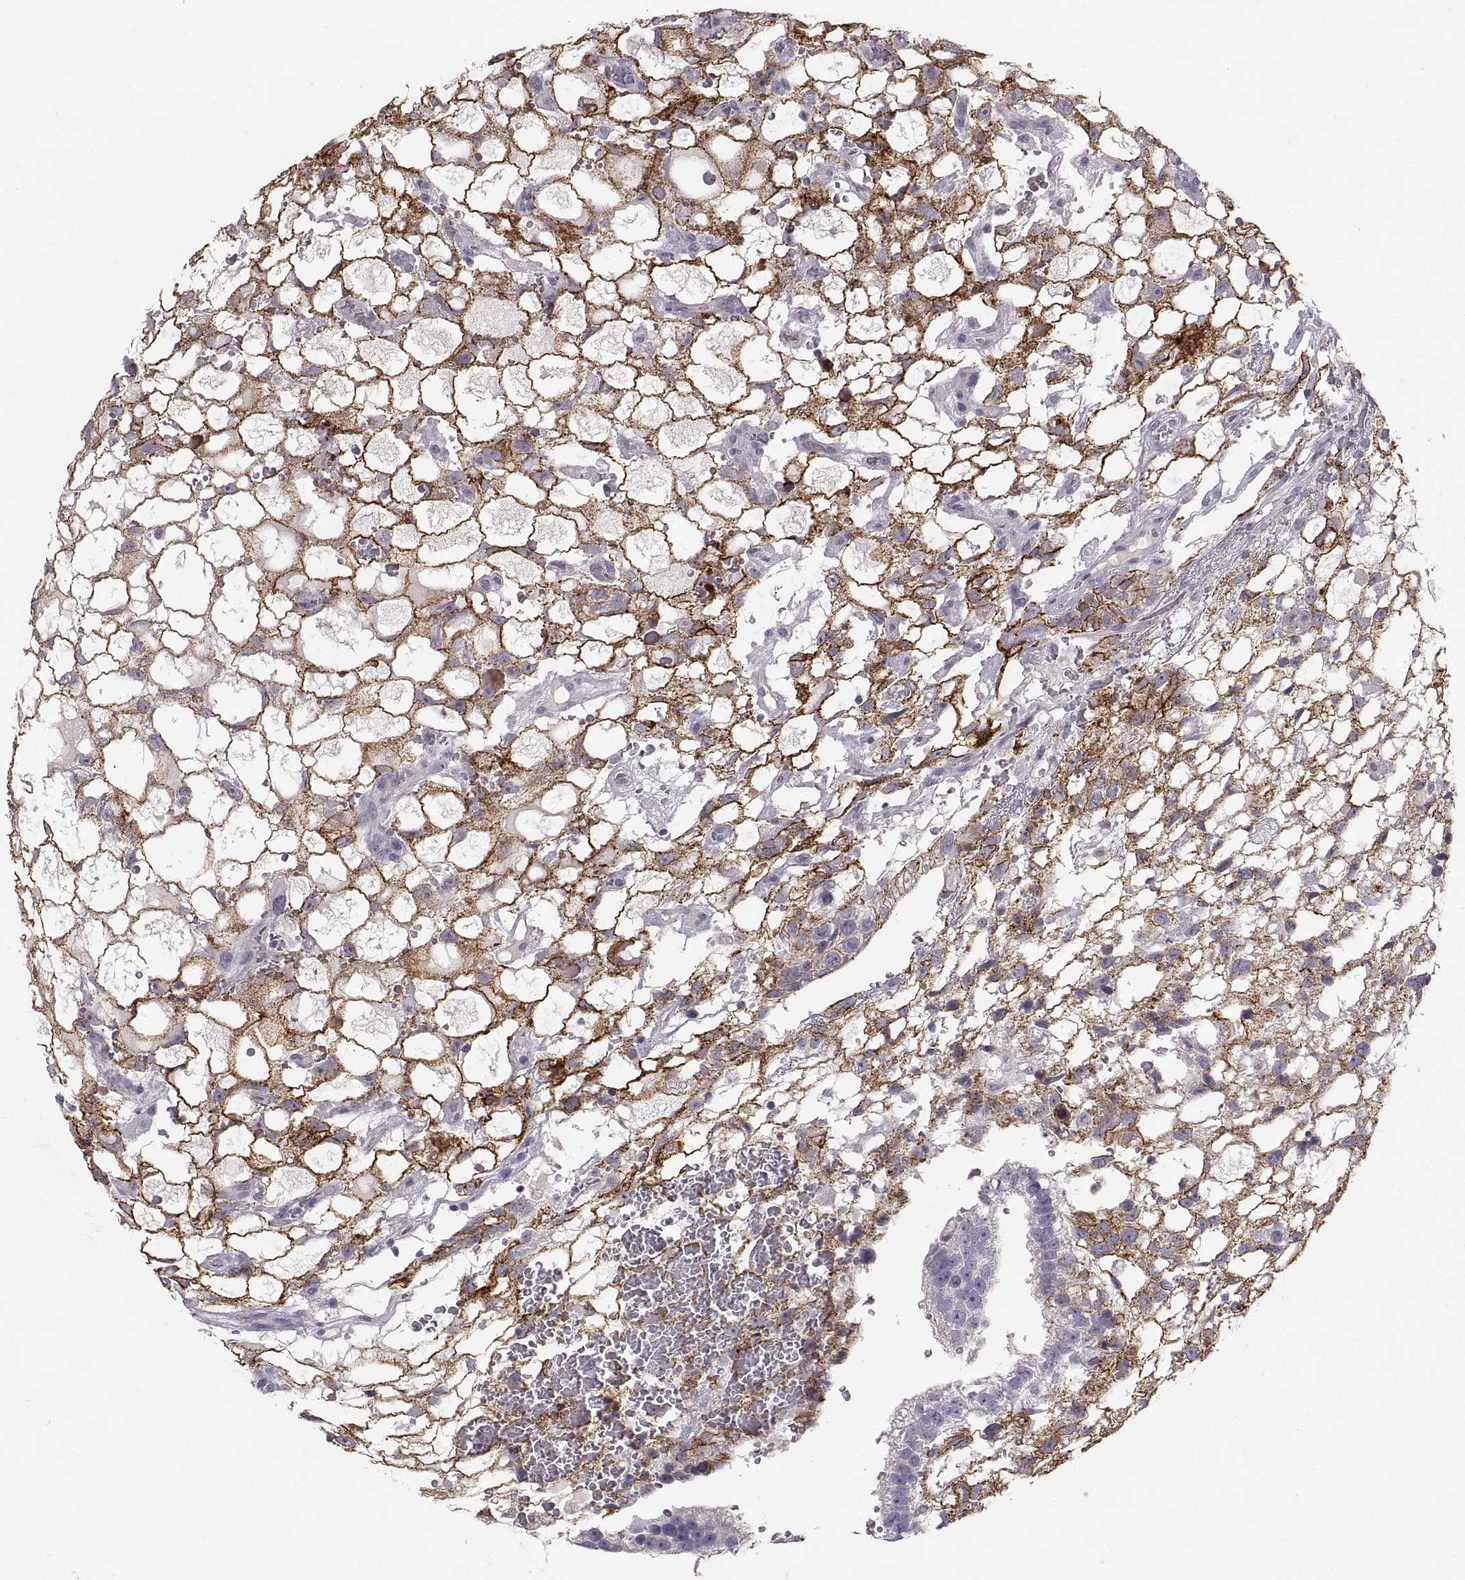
{"staining": {"intensity": "strong", "quantity": "25%-75%", "location": "cytoplasmic/membranous"}, "tissue": "testis cancer", "cell_type": "Tumor cells", "image_type": "cancer", "snomed": [{"axis": "morphology", "description": "Normal tissue, NOS"}, {"axis": "morphology", "description": "Carcinoma, Embryonal, NOS"}, {"axis": "topography", "description": "Testis"}, {"axis": "topography", "description": "Epididymis"}], "caption": "Protein staining by immunohistochemistry (IHC) exhibits strong cytoplasmic/membranous expression in about 25%-75% of tumor cells in testis embryonal carcinoma.", "gene": "CDH2", "patient": {"sex": "male", "age": 32}}